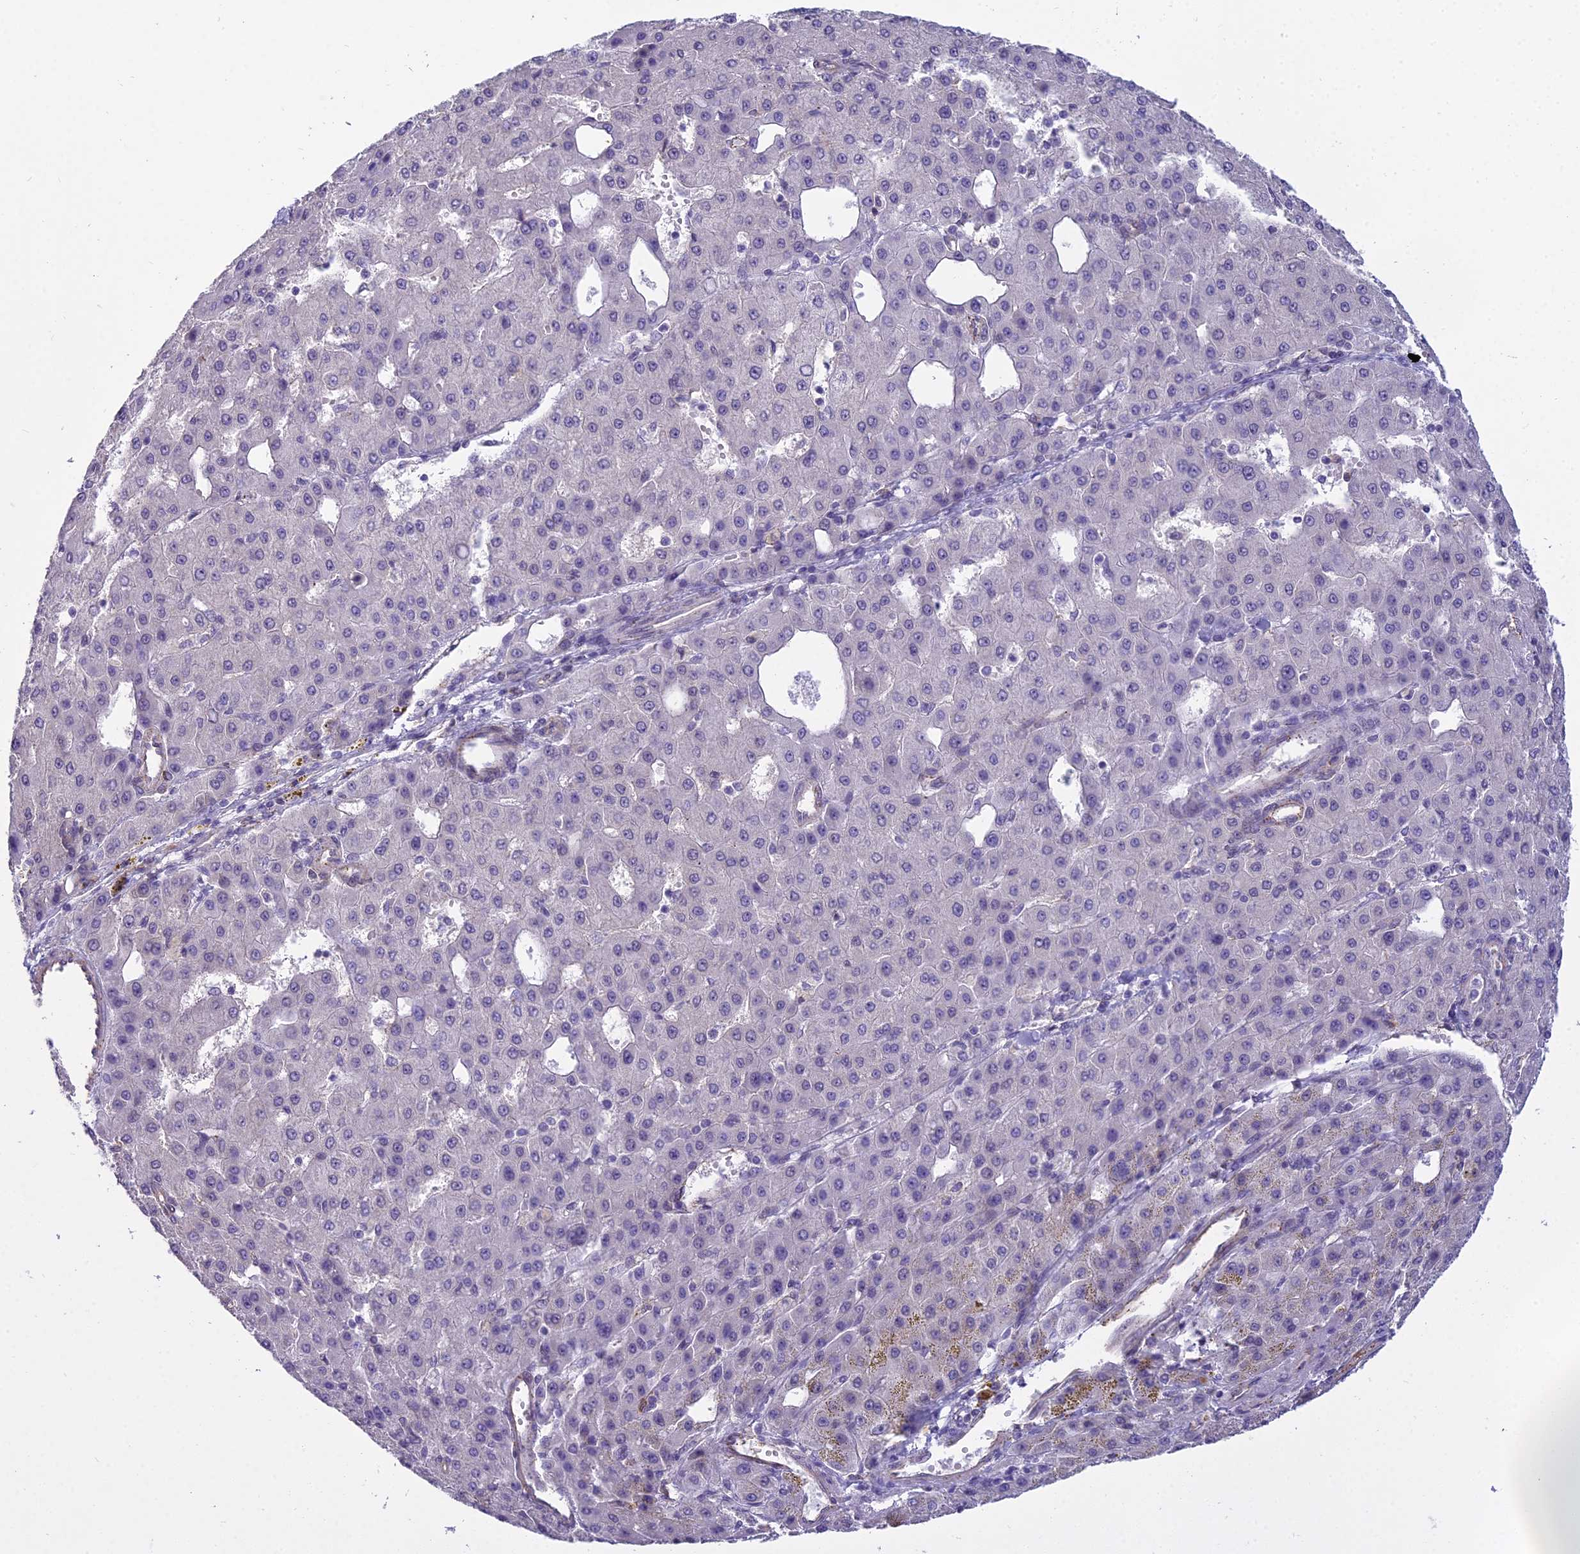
{"staining": {"intensity": "negative", "quantity": "none", "location": "none"}, "tissue": "liver cancer", "cell_type": "Tumor cells", "image_type": "cancer", "snomed": [{"axis": "morphology", "description": "Carcinoma, Hepatocellular, NOS"}, {"axis": "topography", "description": "Liver"}], "caption": "Liver cancer was stained to show a protein in brown. There is no significant positivity in tumor cells.", "gene": "BLNK", "patient": {"sex": "male", "age": 47}}